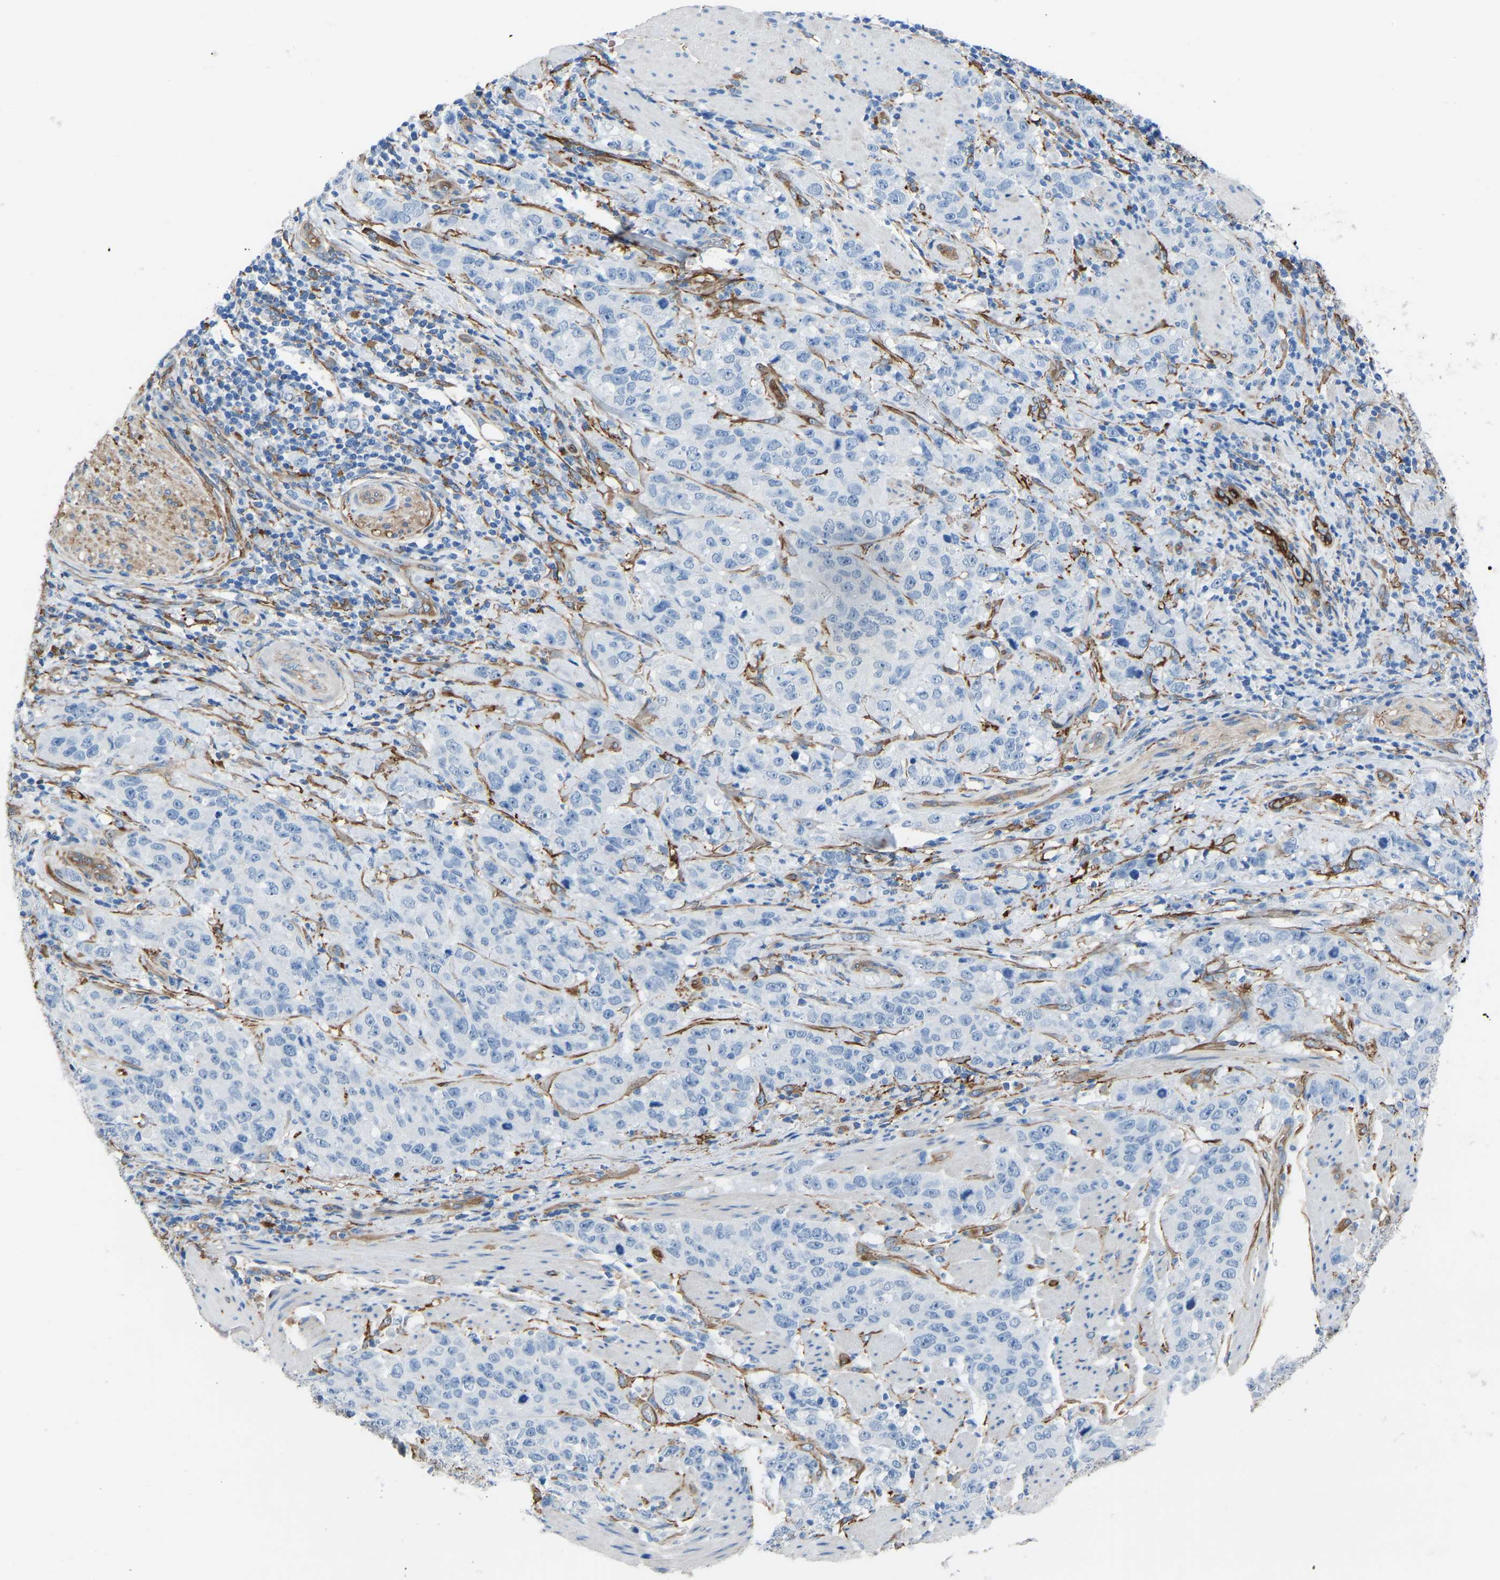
{"staining": {"intensity": "negative", "quantity": "none", "location": "none"}, "tissue": "stomach cancer", "cell_type": "Tumor cells", "image_type": "cancer", "snomed": [{"axis": "morphology", "description": "Adenocarcinoma, NOS"}, {"axis": "topography", "description": "Stomach"}], "caption": "This image is of stomach cancer (adenocarcinoma) stained with immunohistochemistry to label a protein in brown with the nuclei are counter-stained blue. There is no positivity in tumor cells.", "gene": "MYH10", "patient": {"sex": "male", "age": 48}}